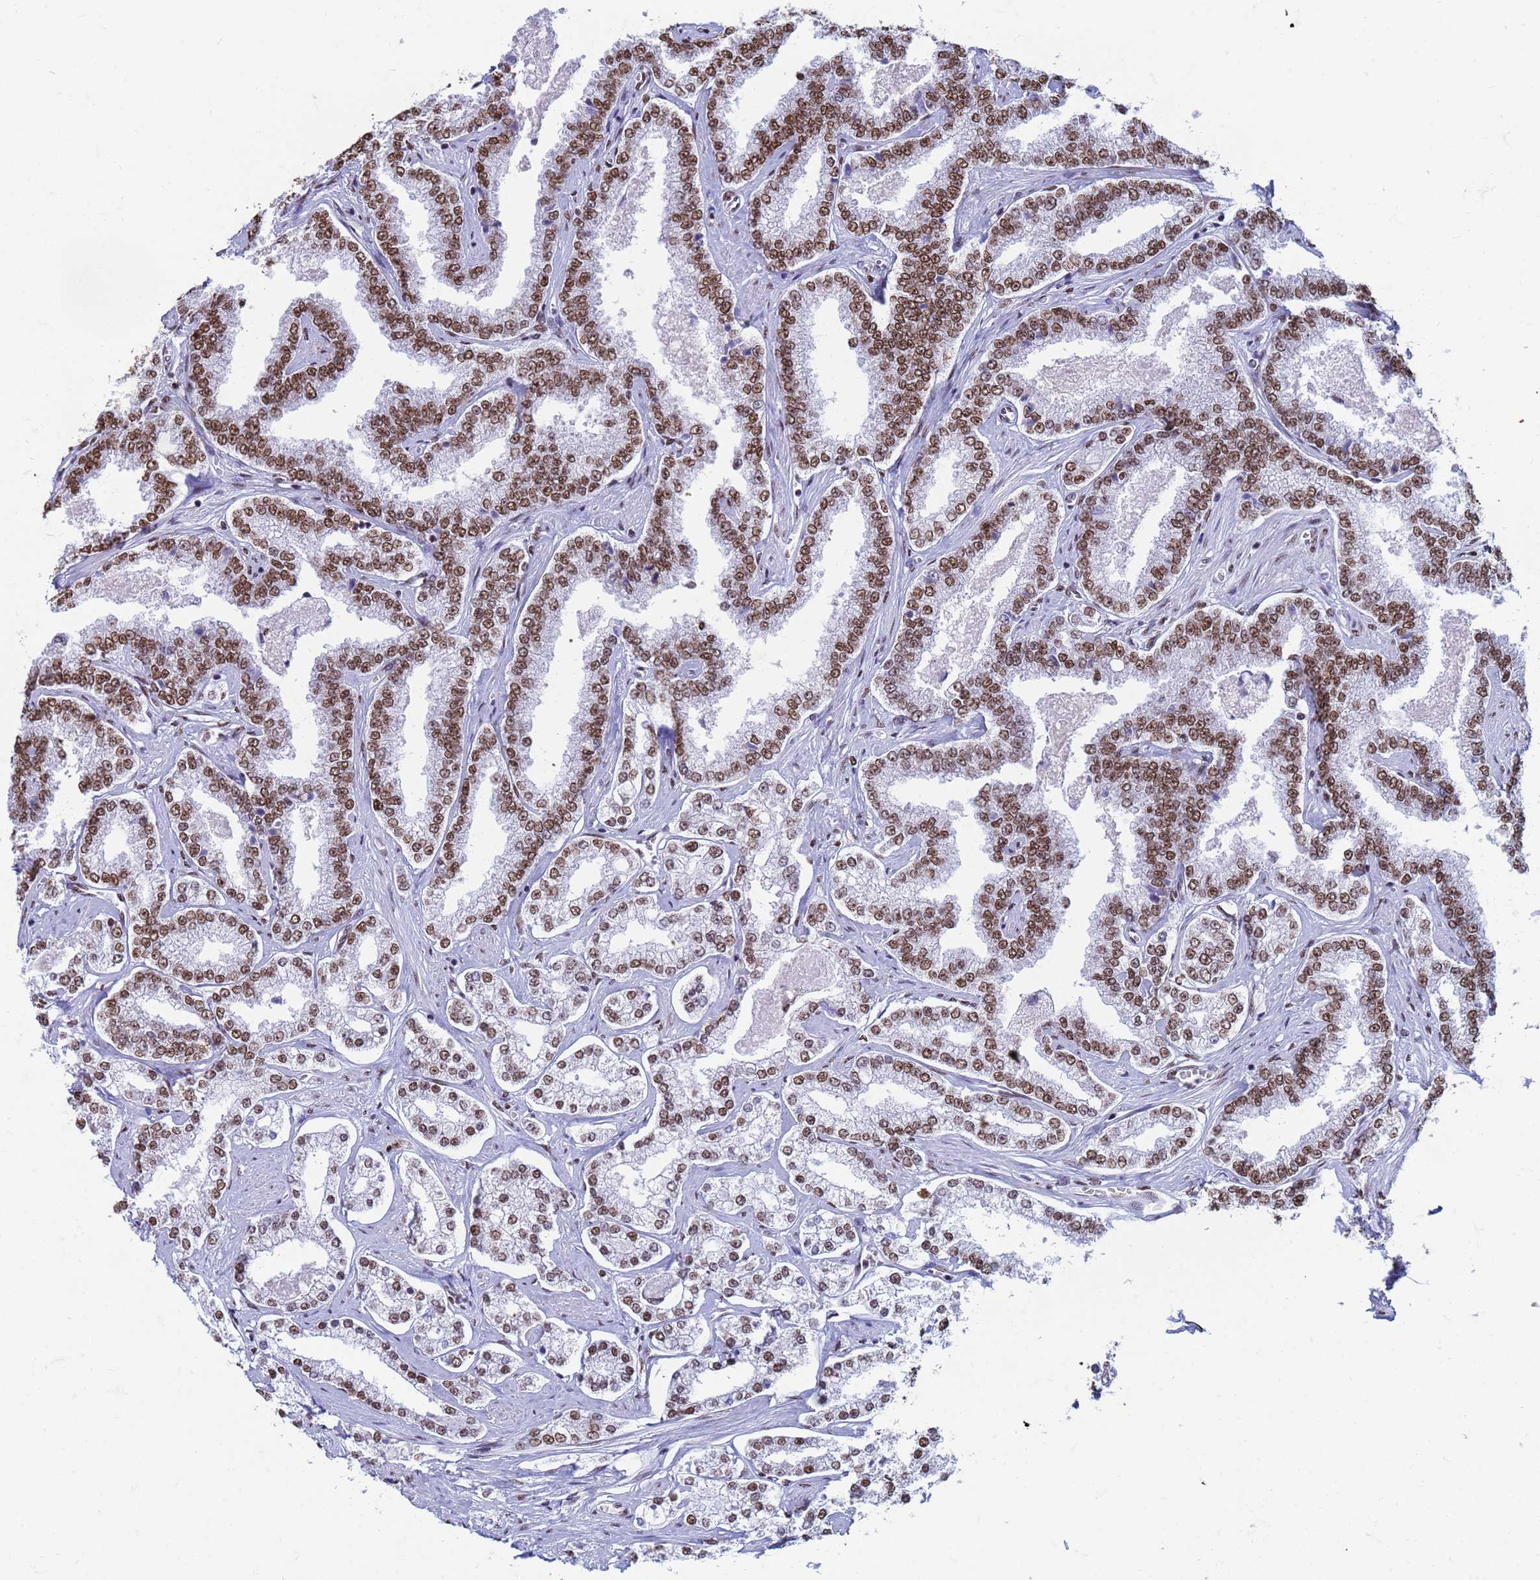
{"staining": {"intensity": "moderate", "quantity": ">75%", "location": "nuclear"}, "tissue": "prostate cancer", "cell_type": "Tumor cells", "image_type": "cancer", "snomed": [{"axis": "morphology", "description": "Normal tissue, NOS"}, {"axis": "morphology", "description": "Adenocarcinoma, High grade"}, {"axis": "topography", "description": "Prostate"}], "caption": "Immunohistochemical staining of human prostate cancer reveals moderate nuclear protein expression in about >75% of tumor cells.", "gene": "FAM170B", "patient": {"sex": "male", "age": 83}}